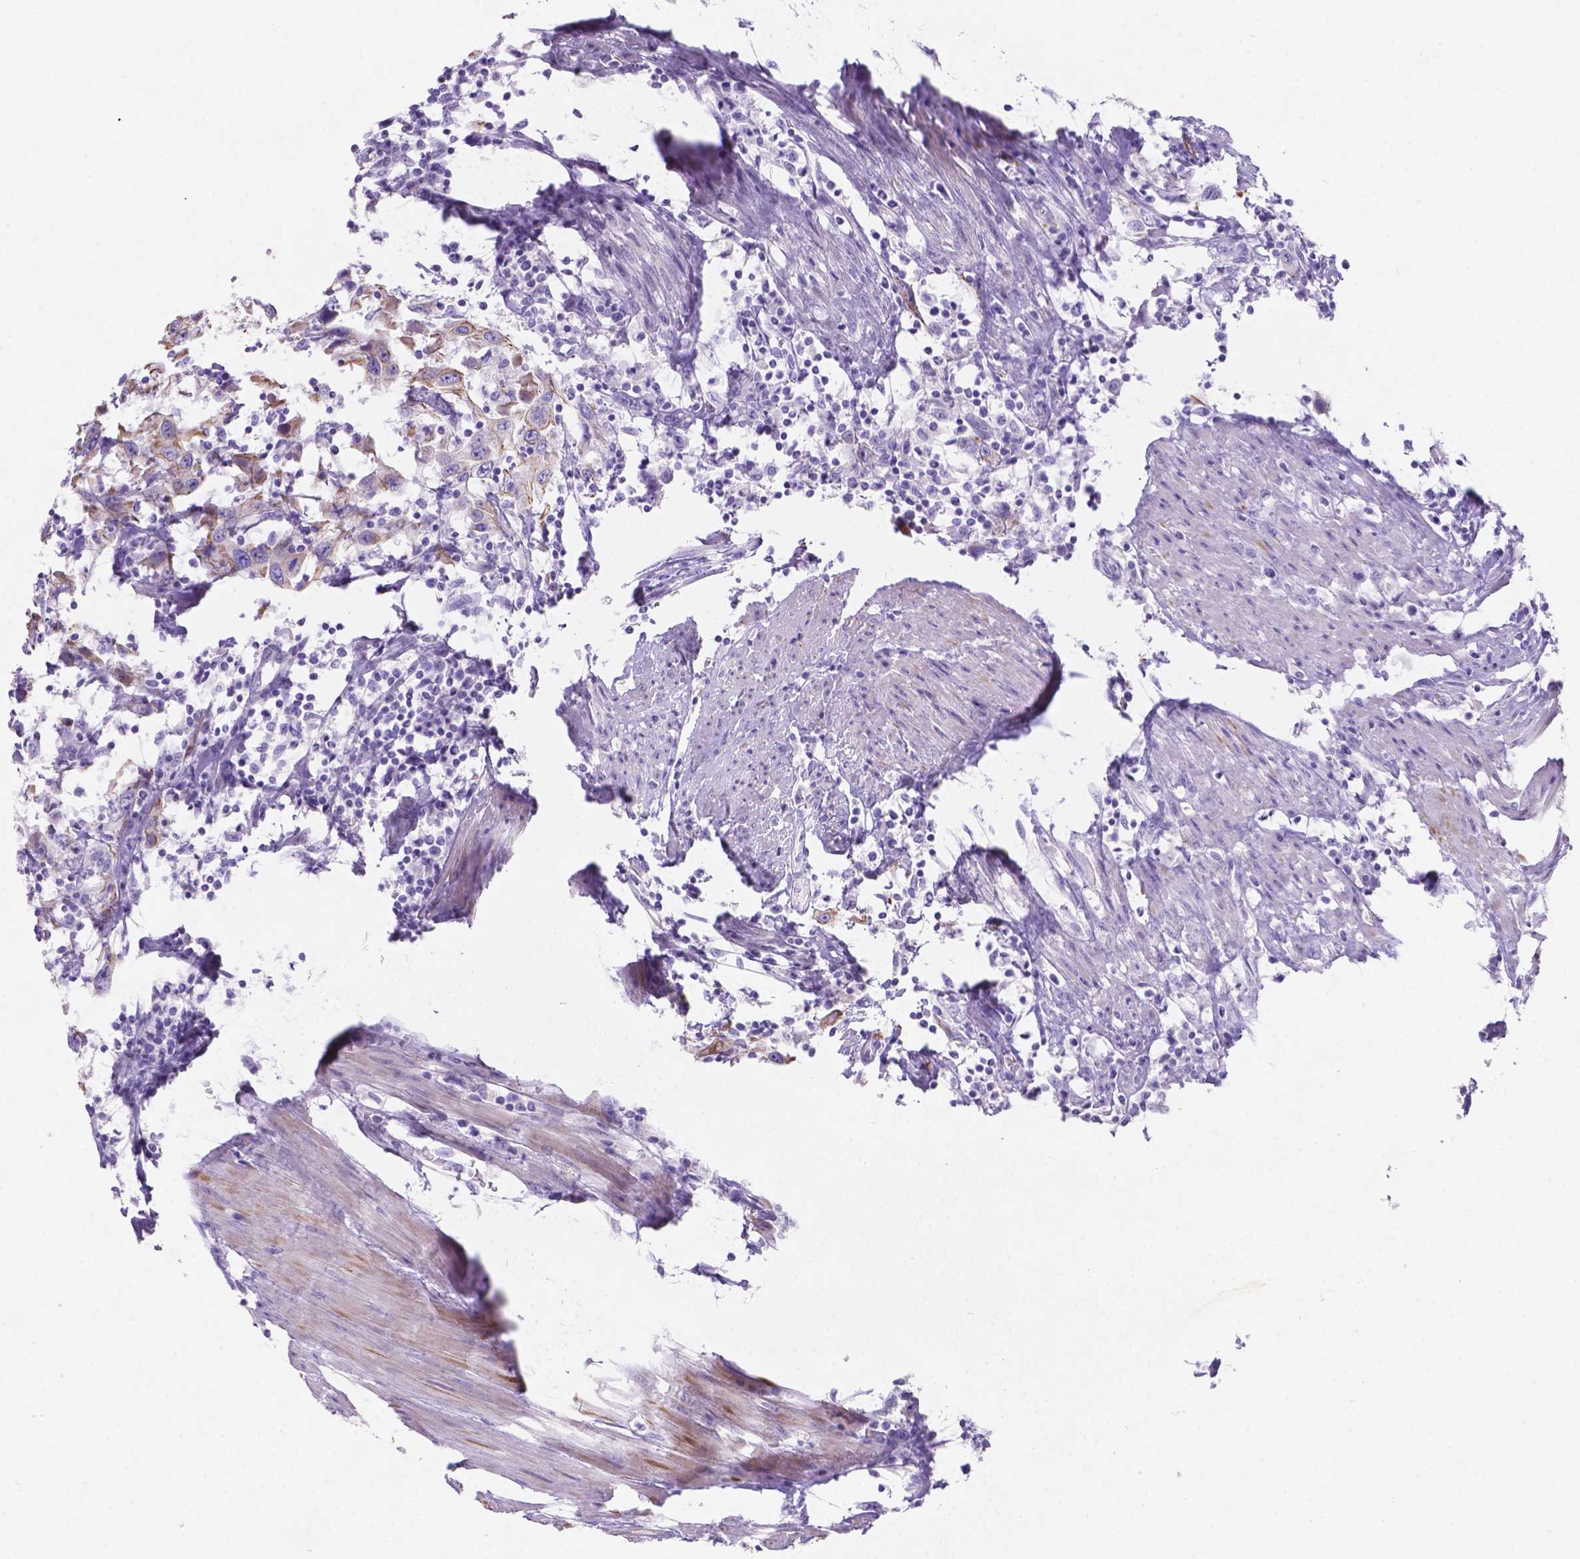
{"staining": {"intensity": "moderate", "quantity": ">75%", "location": "cytoplasmic/membranous"}, "tissue": "urothelial cancer", "cell_type": "Tumor cells", "image_type": "cancer", "snomed": [{"axis": "morphology", "description": "Urothelial carcinoma, High grade"}, {"axis": "topography", "description": "Urinary bladder"}], "caption": "Protein staining reveals moderate cytoplasmic/membranous expression in approximately >75% of tumor cells in urothelial cancer.", "gene": "DMWD", "patient": {"sex": "male", "age": 61}}